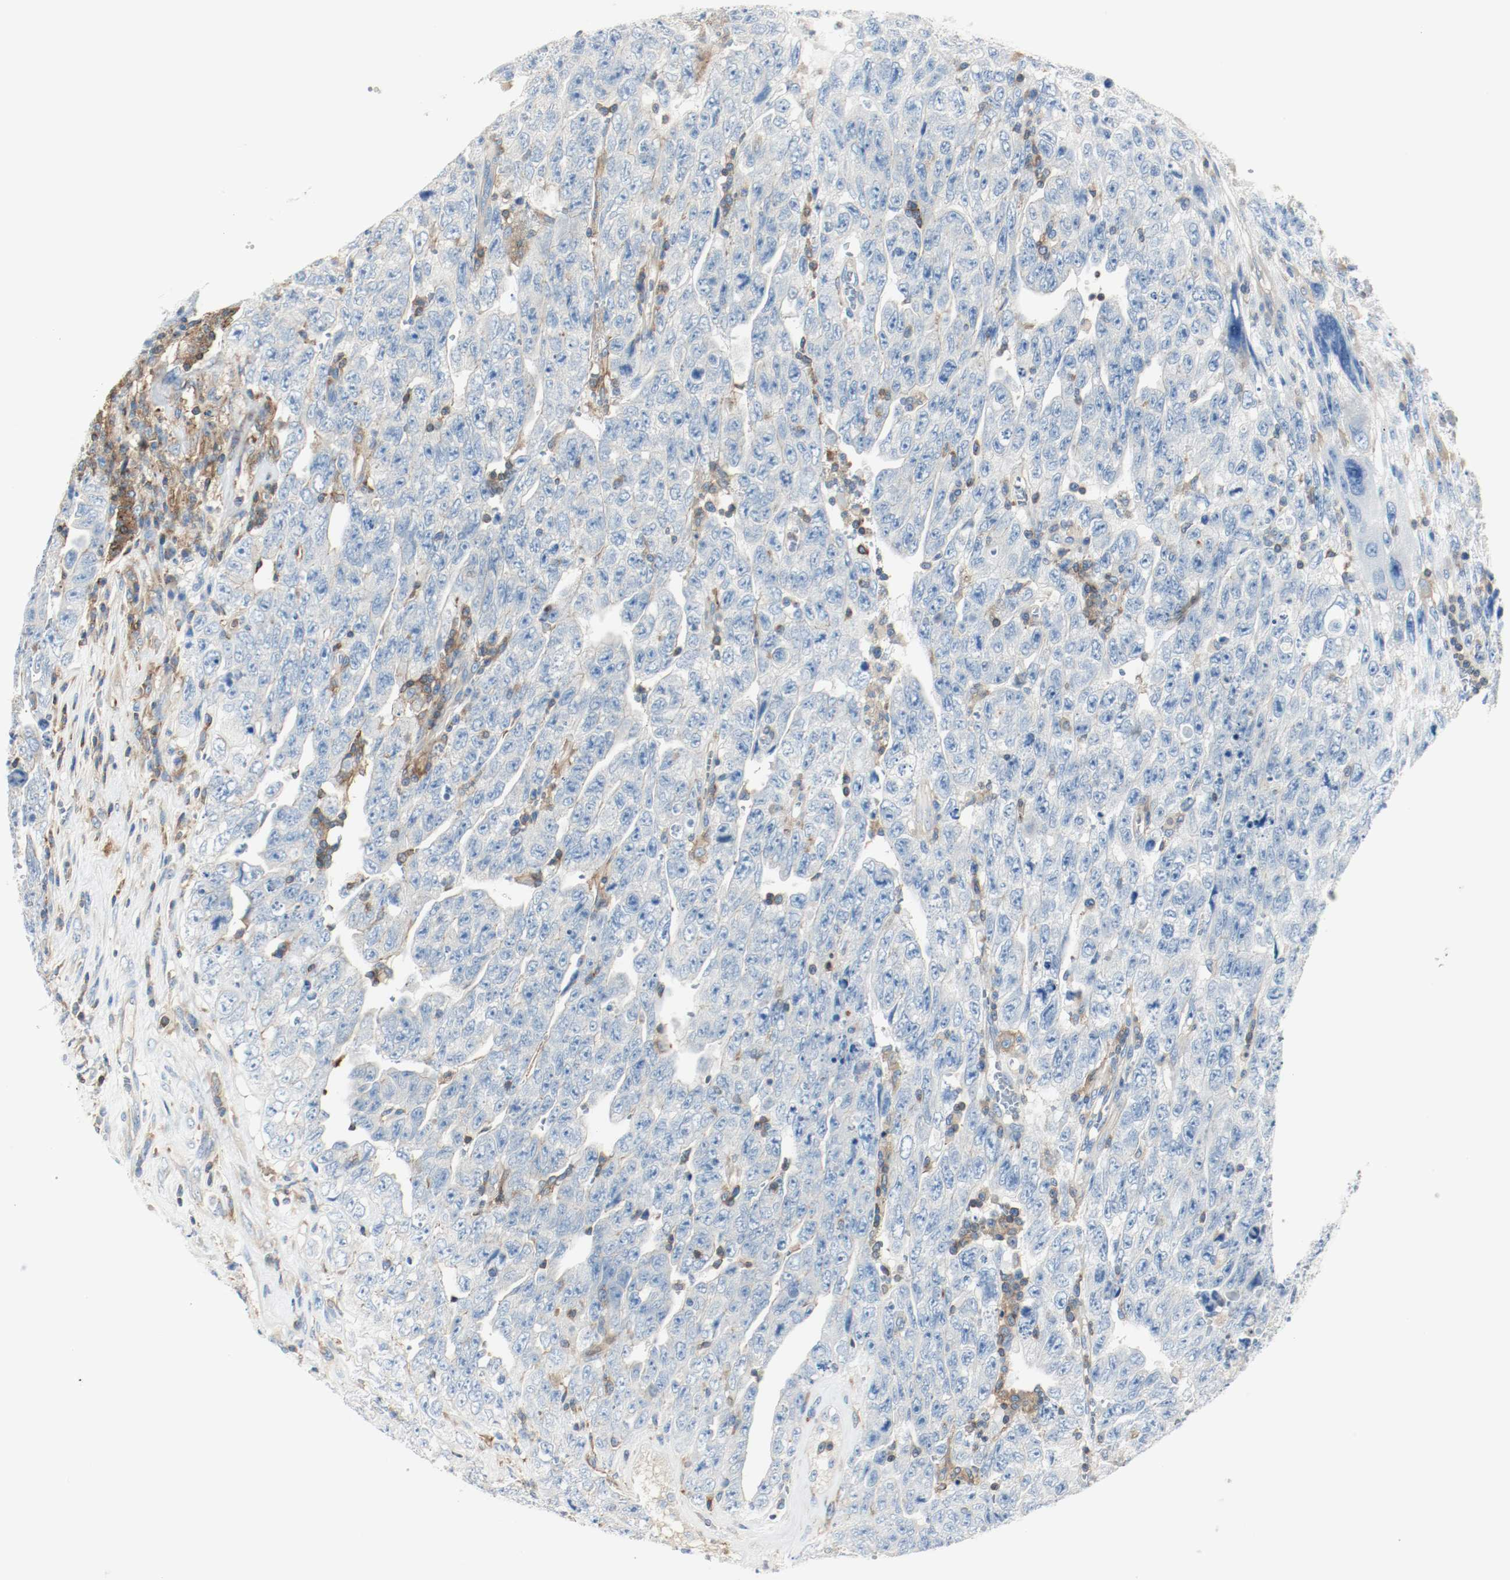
{"staining": {"intensity": "negative", "quantity": "none", "location": "none"}, "tissue": "testis cancer", "cell_type": "Tumor cells", "image_type": "cancer", "snomed": [{"axis": "morphology", "description": "Carcinoma, Embryonal, NOS"}, {"axis": "topography", "description": "Testis"}], "caption": "Testis embryonal carcinoma stained for a protein using immunohistochemistry reveals no staining tumor cells.", "gene": "ARPC1B", "patient": {"sex": "male", "age": 28}}